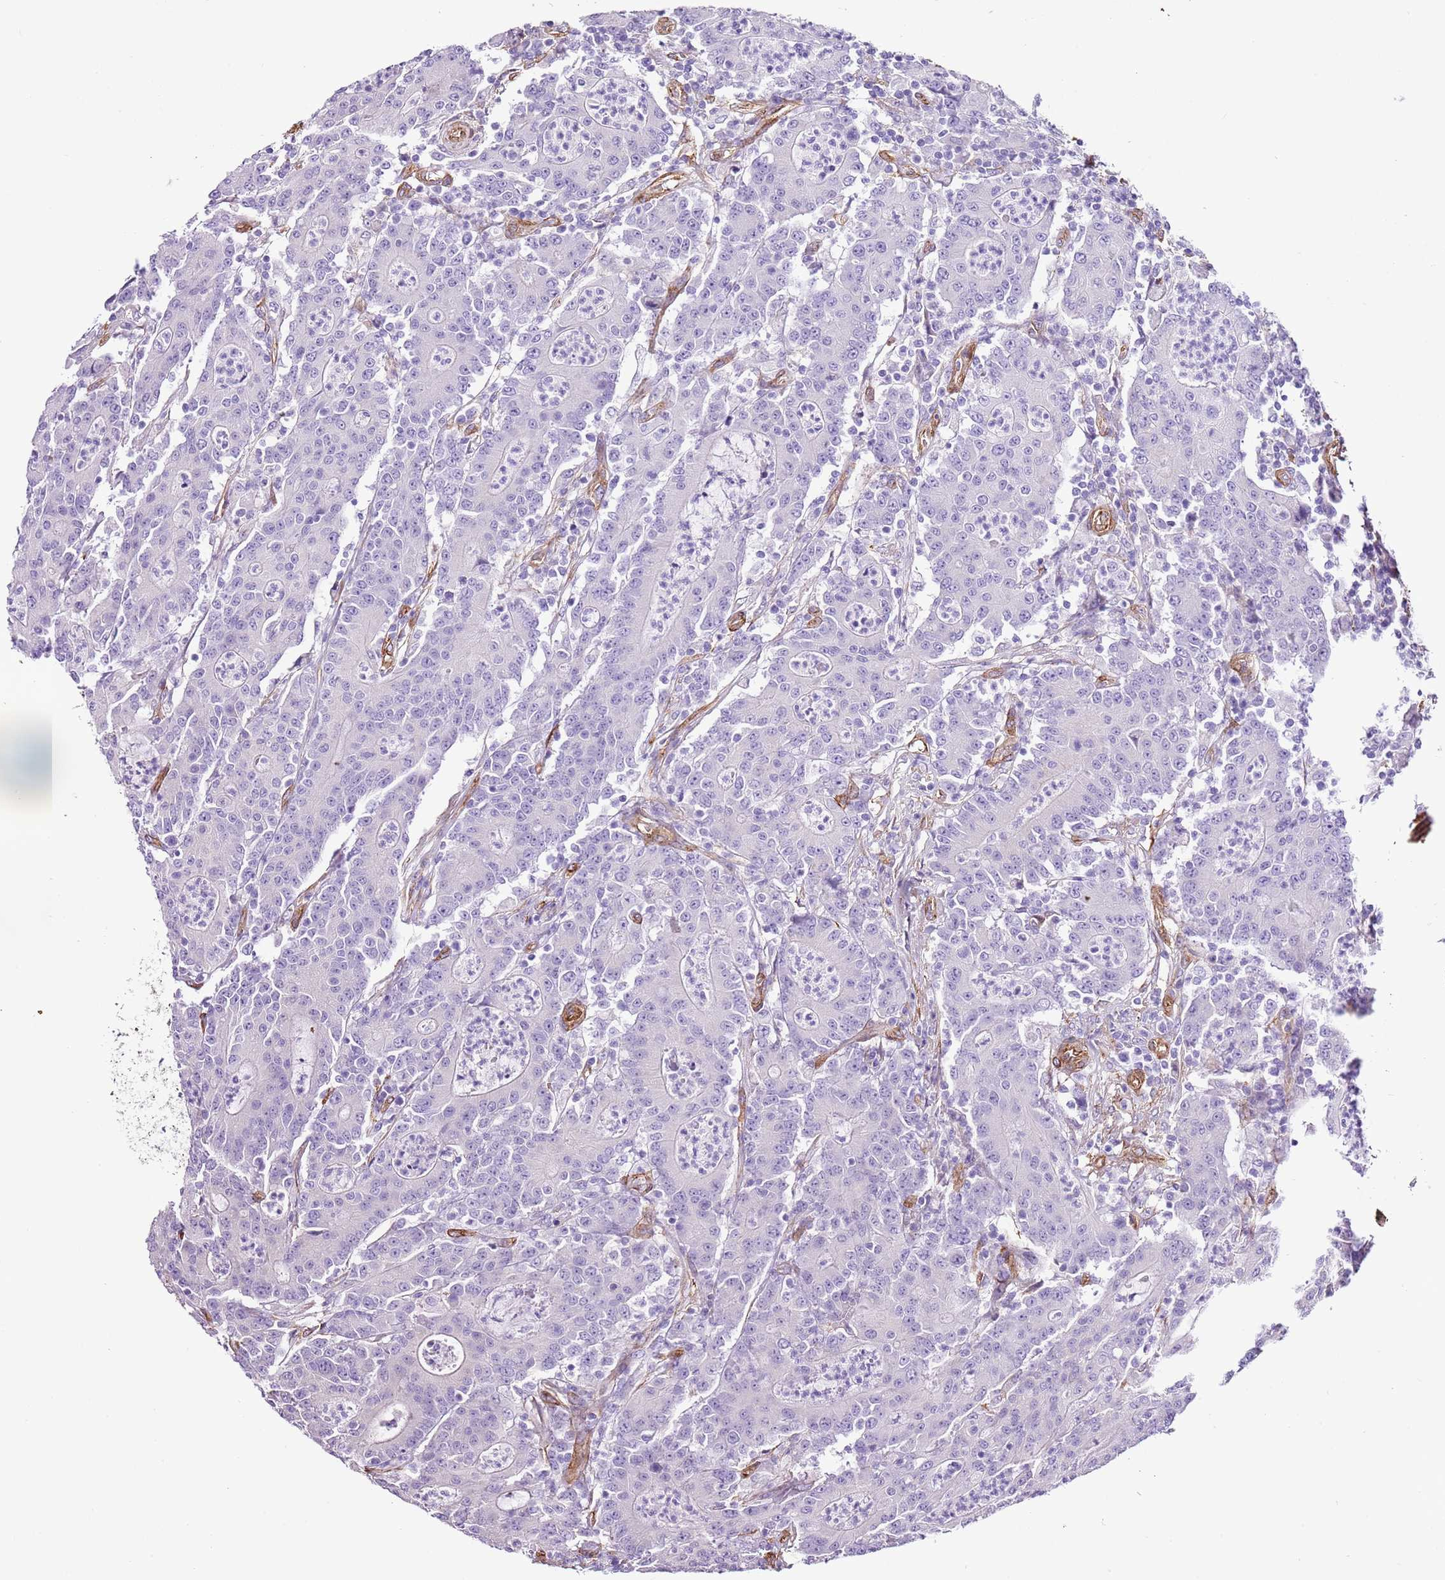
{"staining": {"intensity": "negative", "quantity": "none", "location": "none"}, "tissue": "colorectal cancer", "cell_type": "Tumor cells", "image_type": "cancer", "snomed": [{"axis": "morphology", "description": "Adenocarcinoma, NOS"}, {"axis": "topography", "description": "Colon"}], "caption": "A micrograph of human colorectal cancer is negative for staining in tumor cells.", "gene": "CTDSPL", "patient": {"sex": "male", "age": 83}}